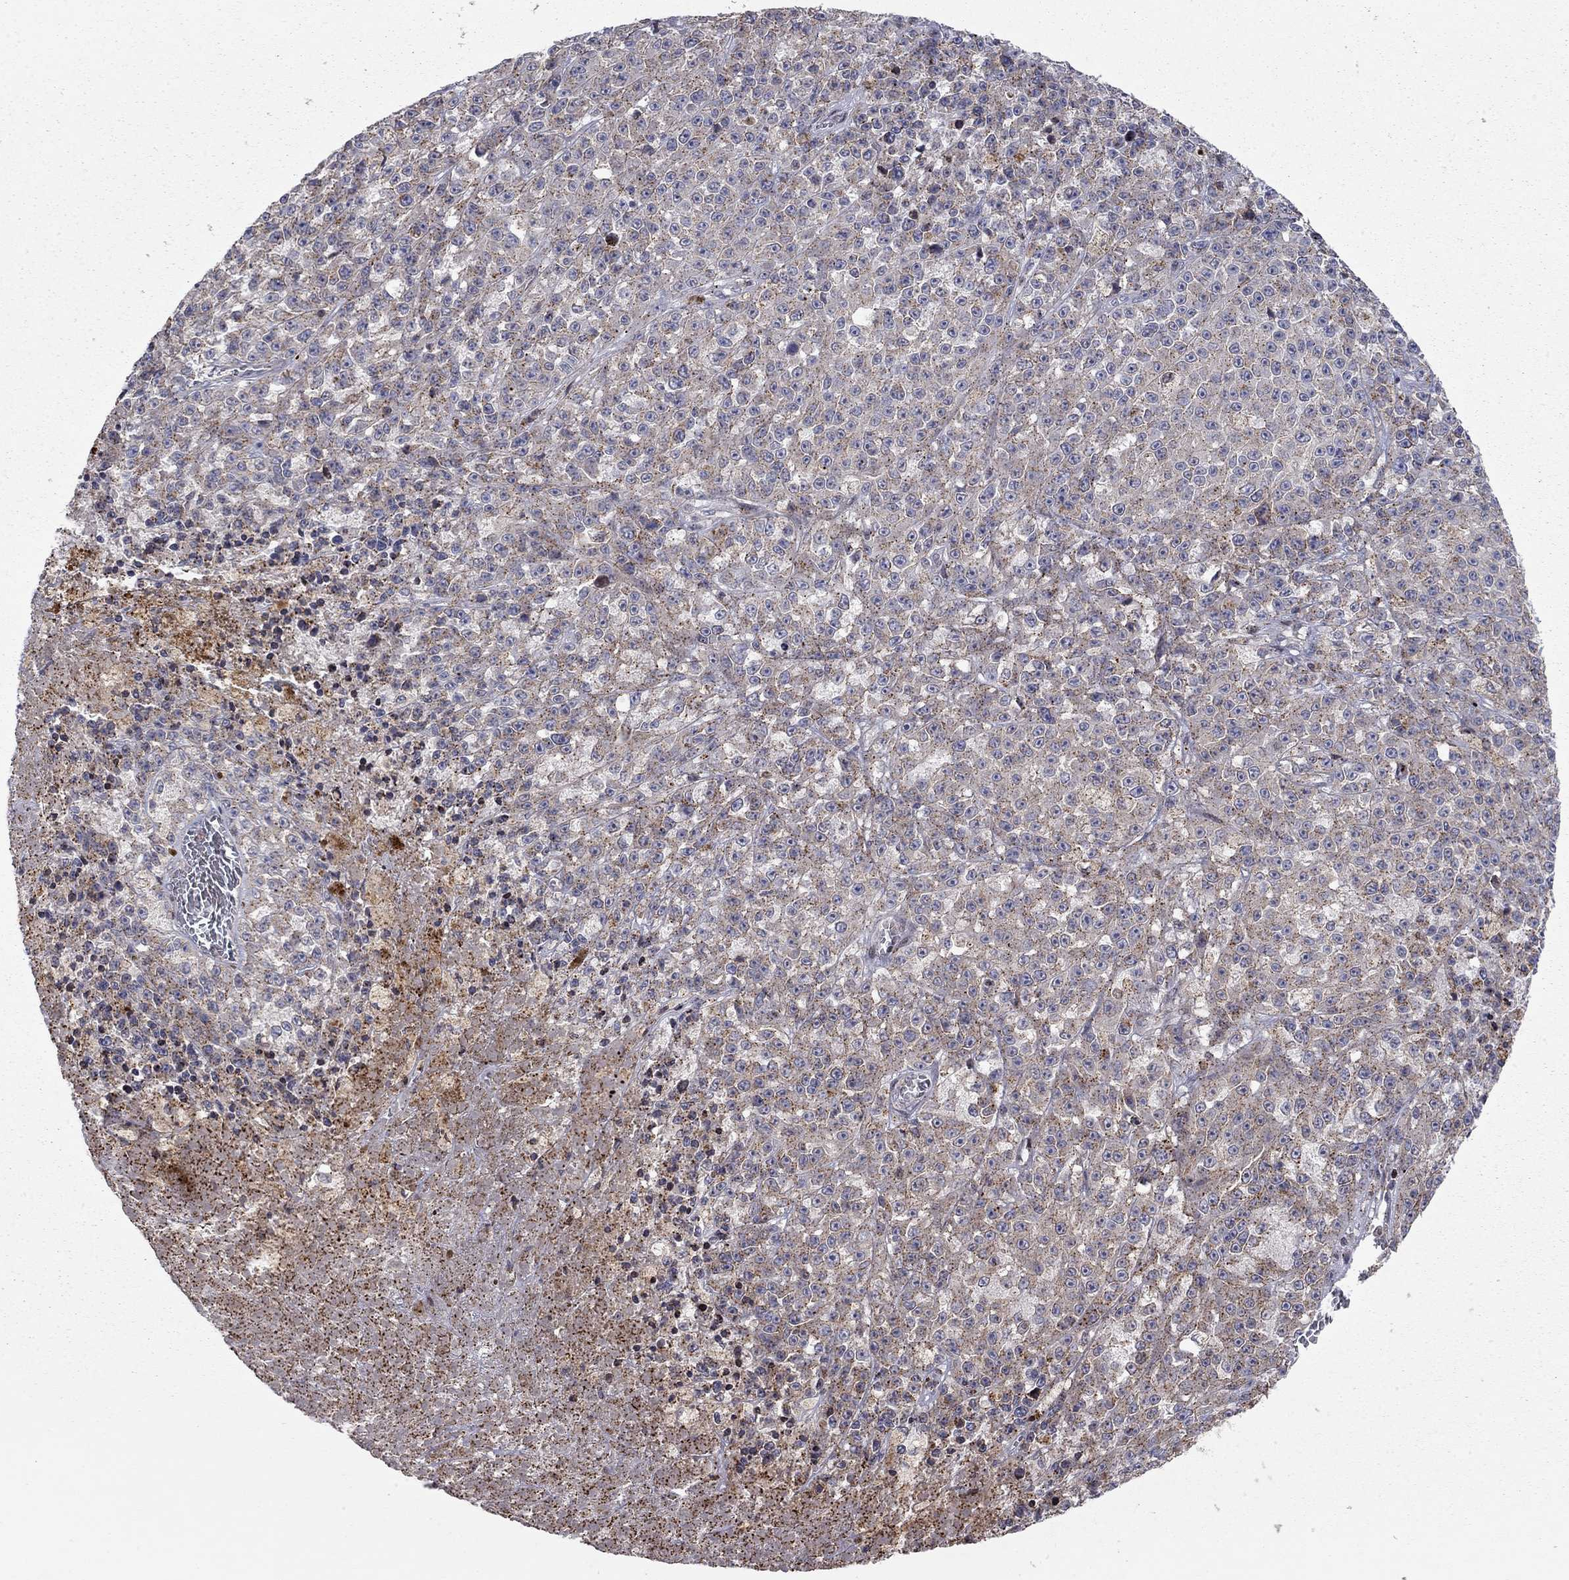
{"staining": {"intensity": "strong", "quantity": "25%-75%", "location": "cytoplasmic/membranous"}, "tissue": "melanoma", "cell_type": "Tumor cells", "image_type": "cancer", "snomed": [{"axis": "morphology", "description": "Malignant melanoma, NOS"}, {"axis": "topography", "description": "Skin"}], "caption": "High-magnification brightfield microscopy of melanoma stained with DAB (3,3'-diaminobenzidine) (brown) and counterstained with hematoxylin (blue). tumor cells exhibit strong cytoplasmic/membranous staining is appreciated in about25%-75% of cells. The staining was performed using DAB, with brown indicating positive protein expression. Nuclei are stained blue with hematoxylin.", "gene": "ERN2", "patient": {"sex": "female", "age": 58}}